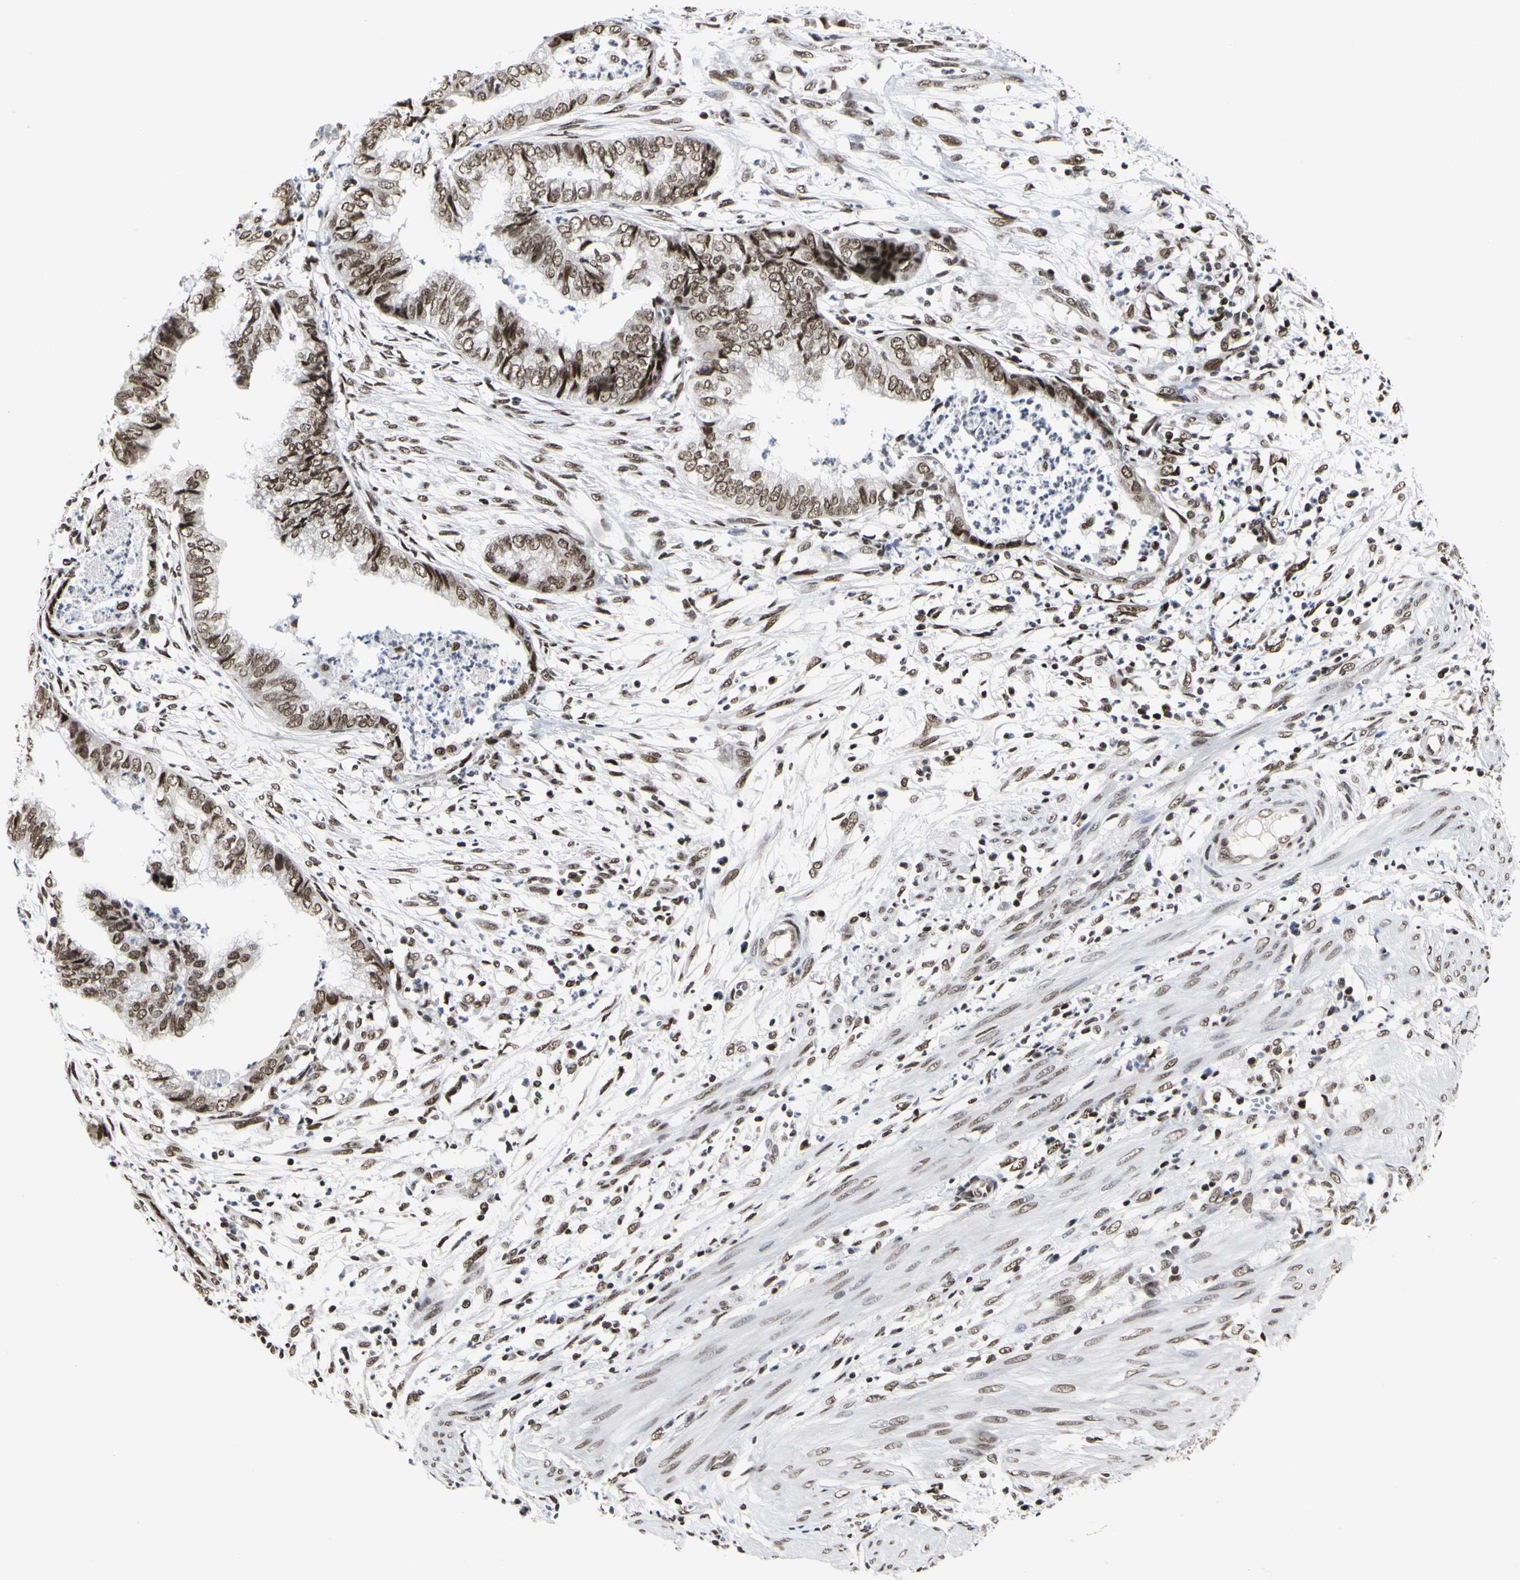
{"staining": {"intensity": "moderate", "quantity": ">75%", "location": "nuclear"}, "tissue": "endometrial cancer", "cell_type": "Tumor cells", "image_type": "cancer", "snomed": [{"axis": "morphology", "description": "Necrosis, NOS"}, {"axis": "morphology", "description": "Adenocarcinoma, NOS"}, {"axis": "topography", "description": "Endometrium"}], "caption": "IHC photomicrograph of endometrial cancer stained for a protein (brown), which reveals medium levels of moderate nuclear expression in about >75% of tumor cells.", "gene": "PRMT3", "patient": {"sex": "female", "age": 79}}